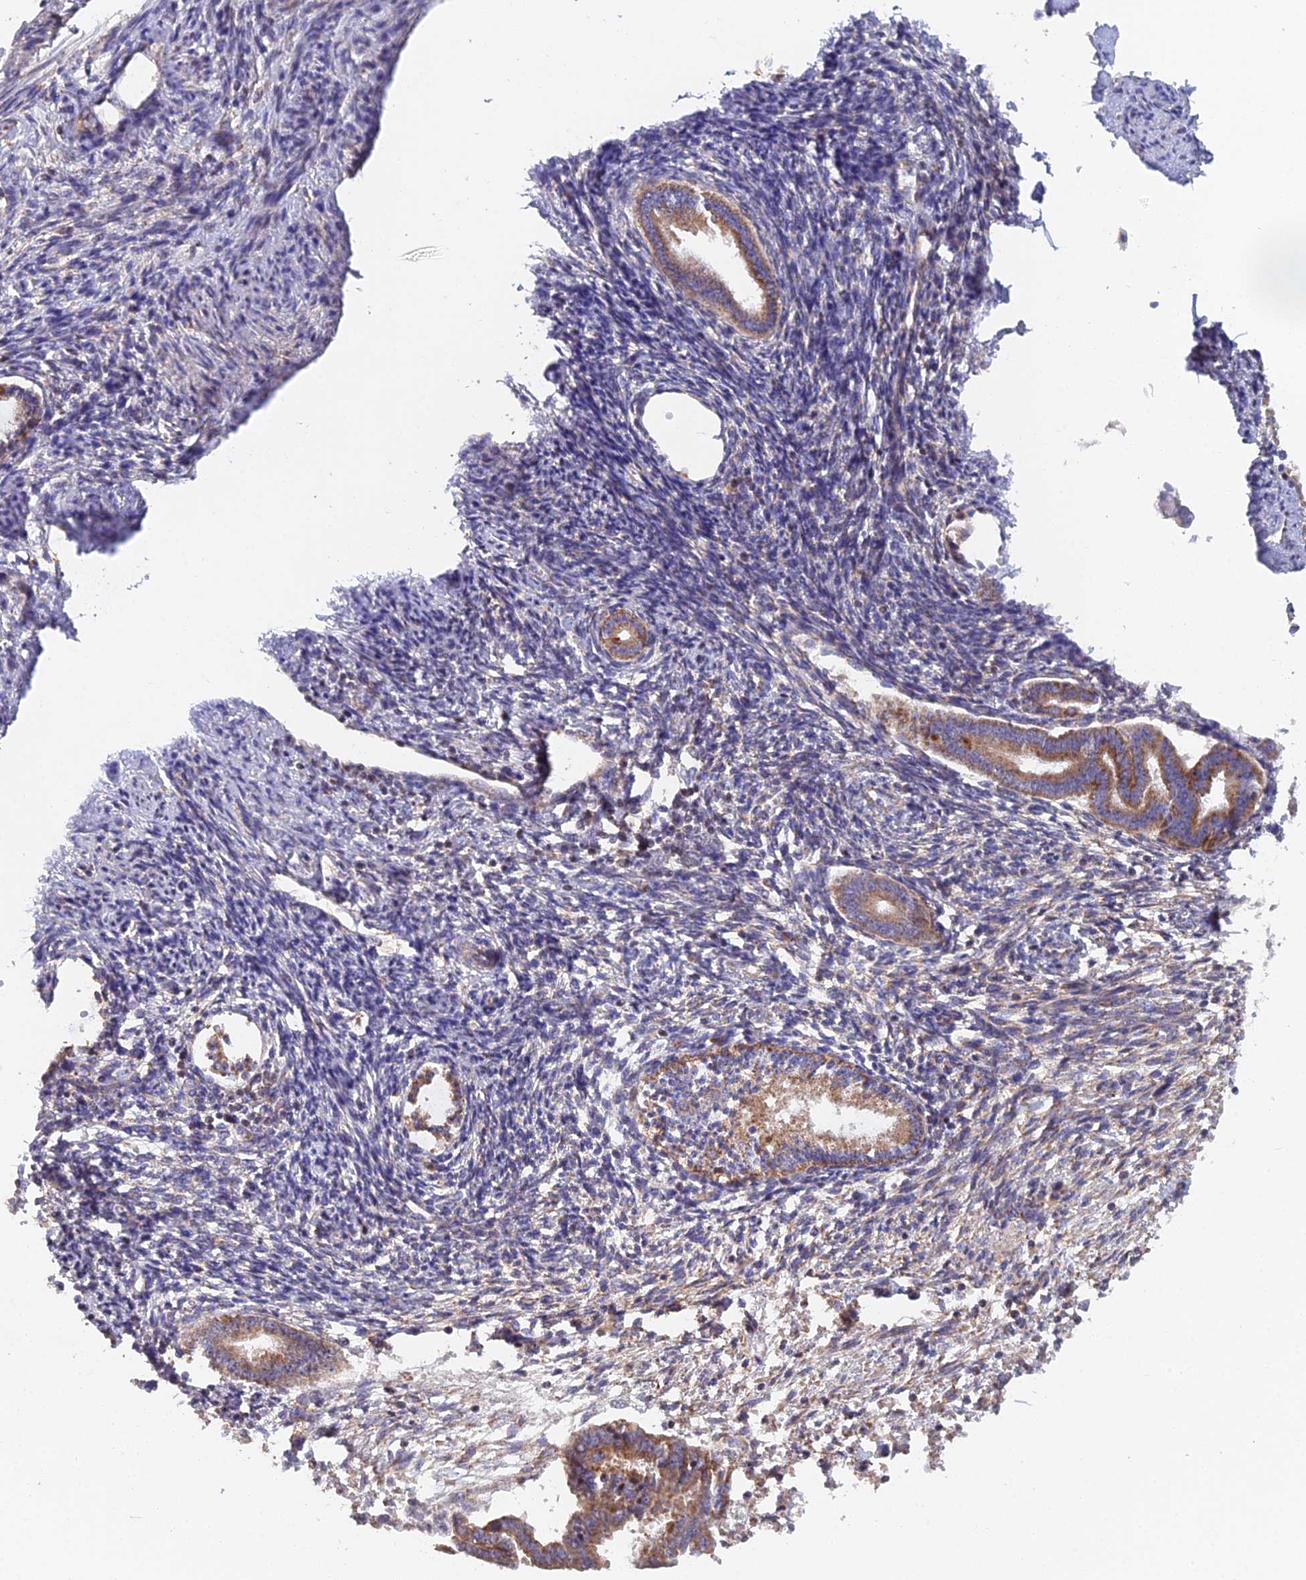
{"staining": {"intensity": "weak", "quantity": "<25%", "location": "cytoplasmic/membranous"}, "tissue": "endometrium", "cell_type": "Cells in endometrial stroma", "image_type": "normal", "snomed": [{"axis": "morphology", "description": "Normal tissue, NOS"}, {"axis": "topography", "description": "Endometrium"}], "caption": "Cells in endometrial stroma show no significant protein positivity in normal endometrium.", "gene": "ECSIT", "patient": {"sex": "female", "age": 56}}